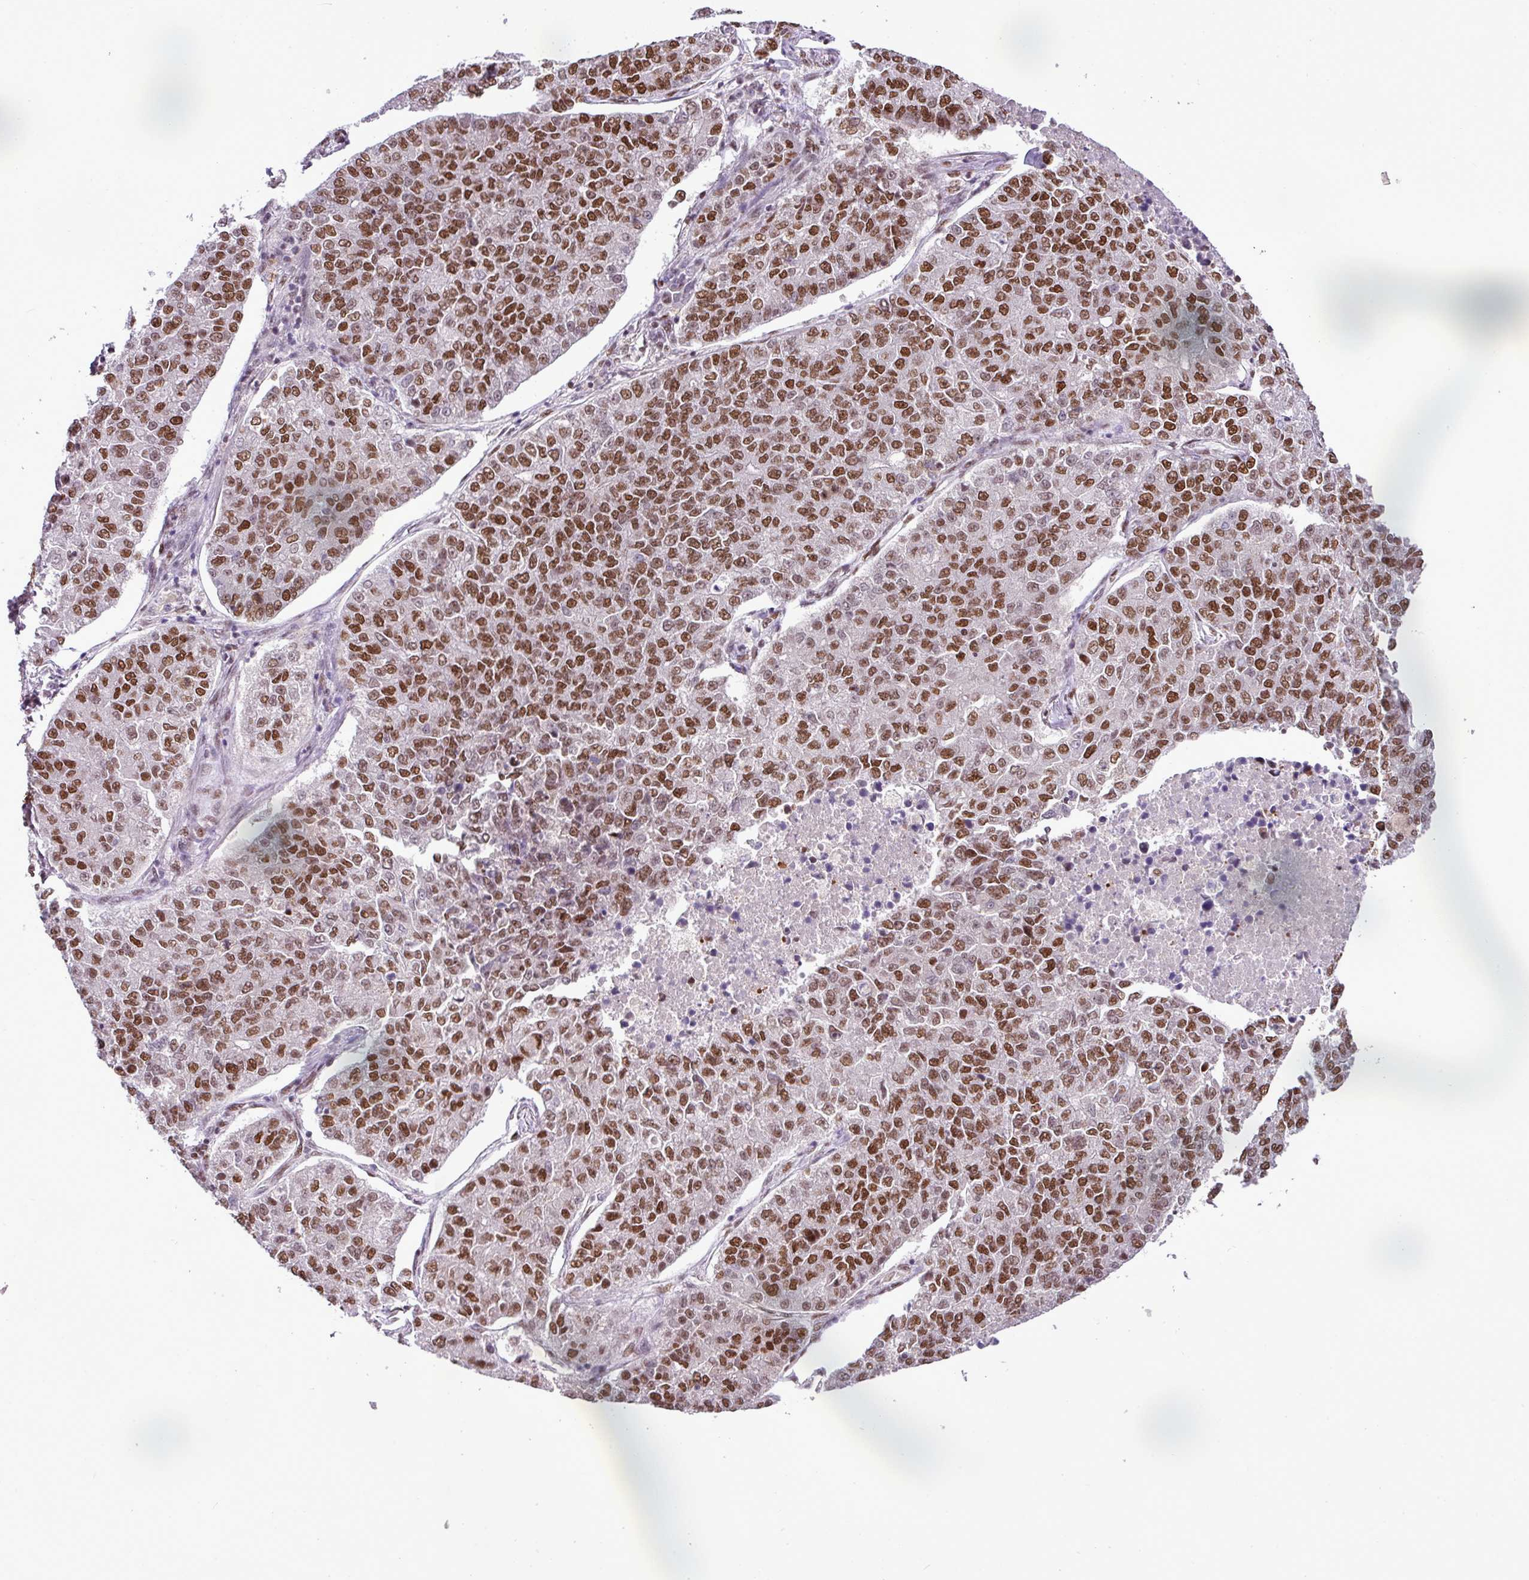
{"staining": {"intensity": "moderate", "quantity": ">75%", "location": "nuclear"}, "tissue": "lung cancer", "cell_type": "Tumor cells", "image_type": "cancer", "snomed": [{"axis": "morphology", "description": "Adenocarcinoma, NOS"}, {"axis": "topography", "description": "Lung"}], "caption": "DAB immunohistochemical staining of lung cancer (adenocarcinoma) shows moderate nuclear protein staining in about >75% of tumor cells.", "gene": "PGAP4", "patient": {"sex": "male", "age": 49}}